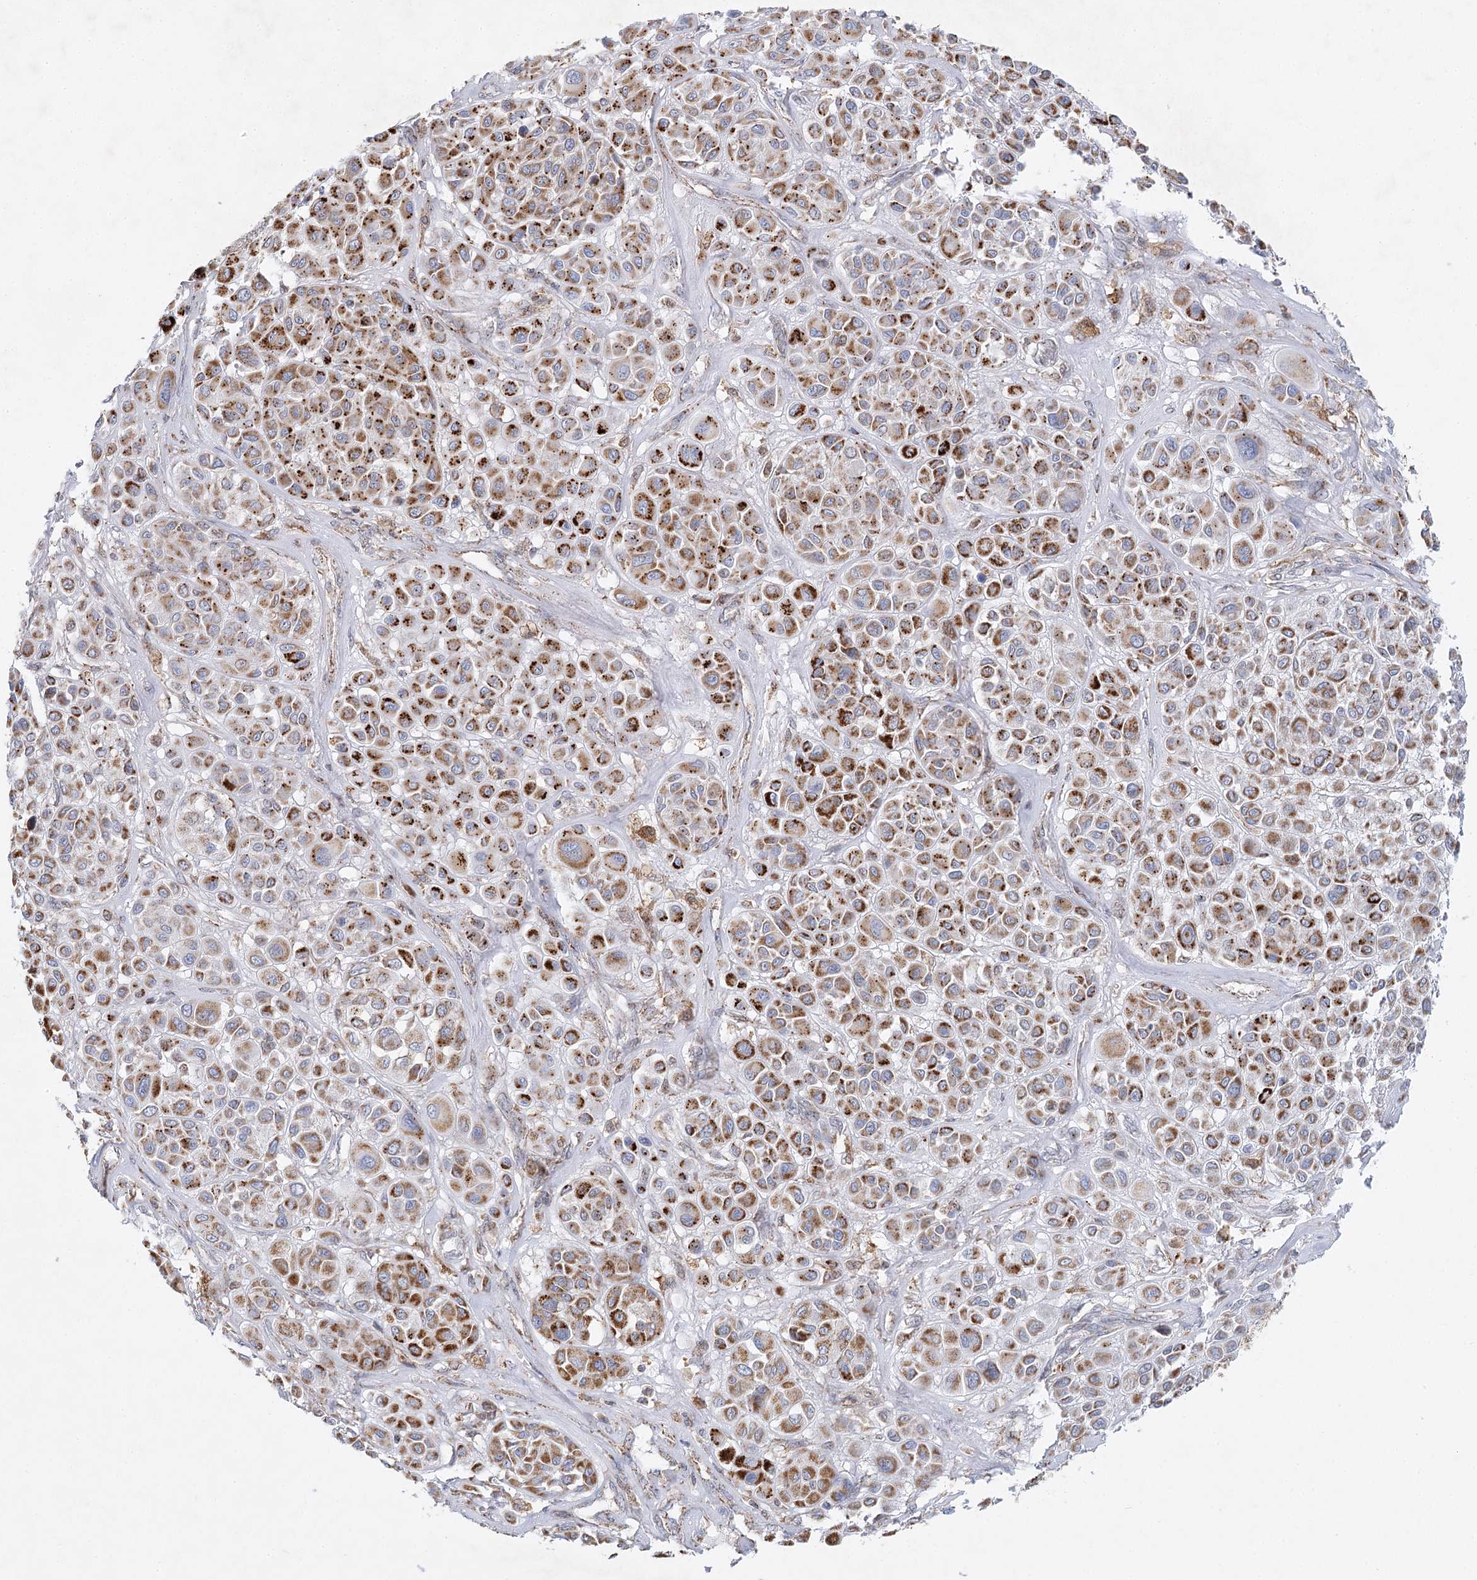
{"staining": {"intensity": "strong", "quantity": ">75%", "location": "cytoplasmic/membranous"}, "tissue": "melanoma", "cell_type": "Tumor cells", "image_type": "cancer", "snomed": [{"axis": "morphology", "description": "Malignant melanoma, Metastatic site"}, {"axis": "topography", "description": "Soft tissue"}], "caption": "Protein analysis of malignant melanoma (metastatic site) tissue reveals strong cytoplasmic/membranous staining in approximately >75% of tumor cells.", "gene": "TAS1R1", "patient": {"sex": "male", "age": 41}}